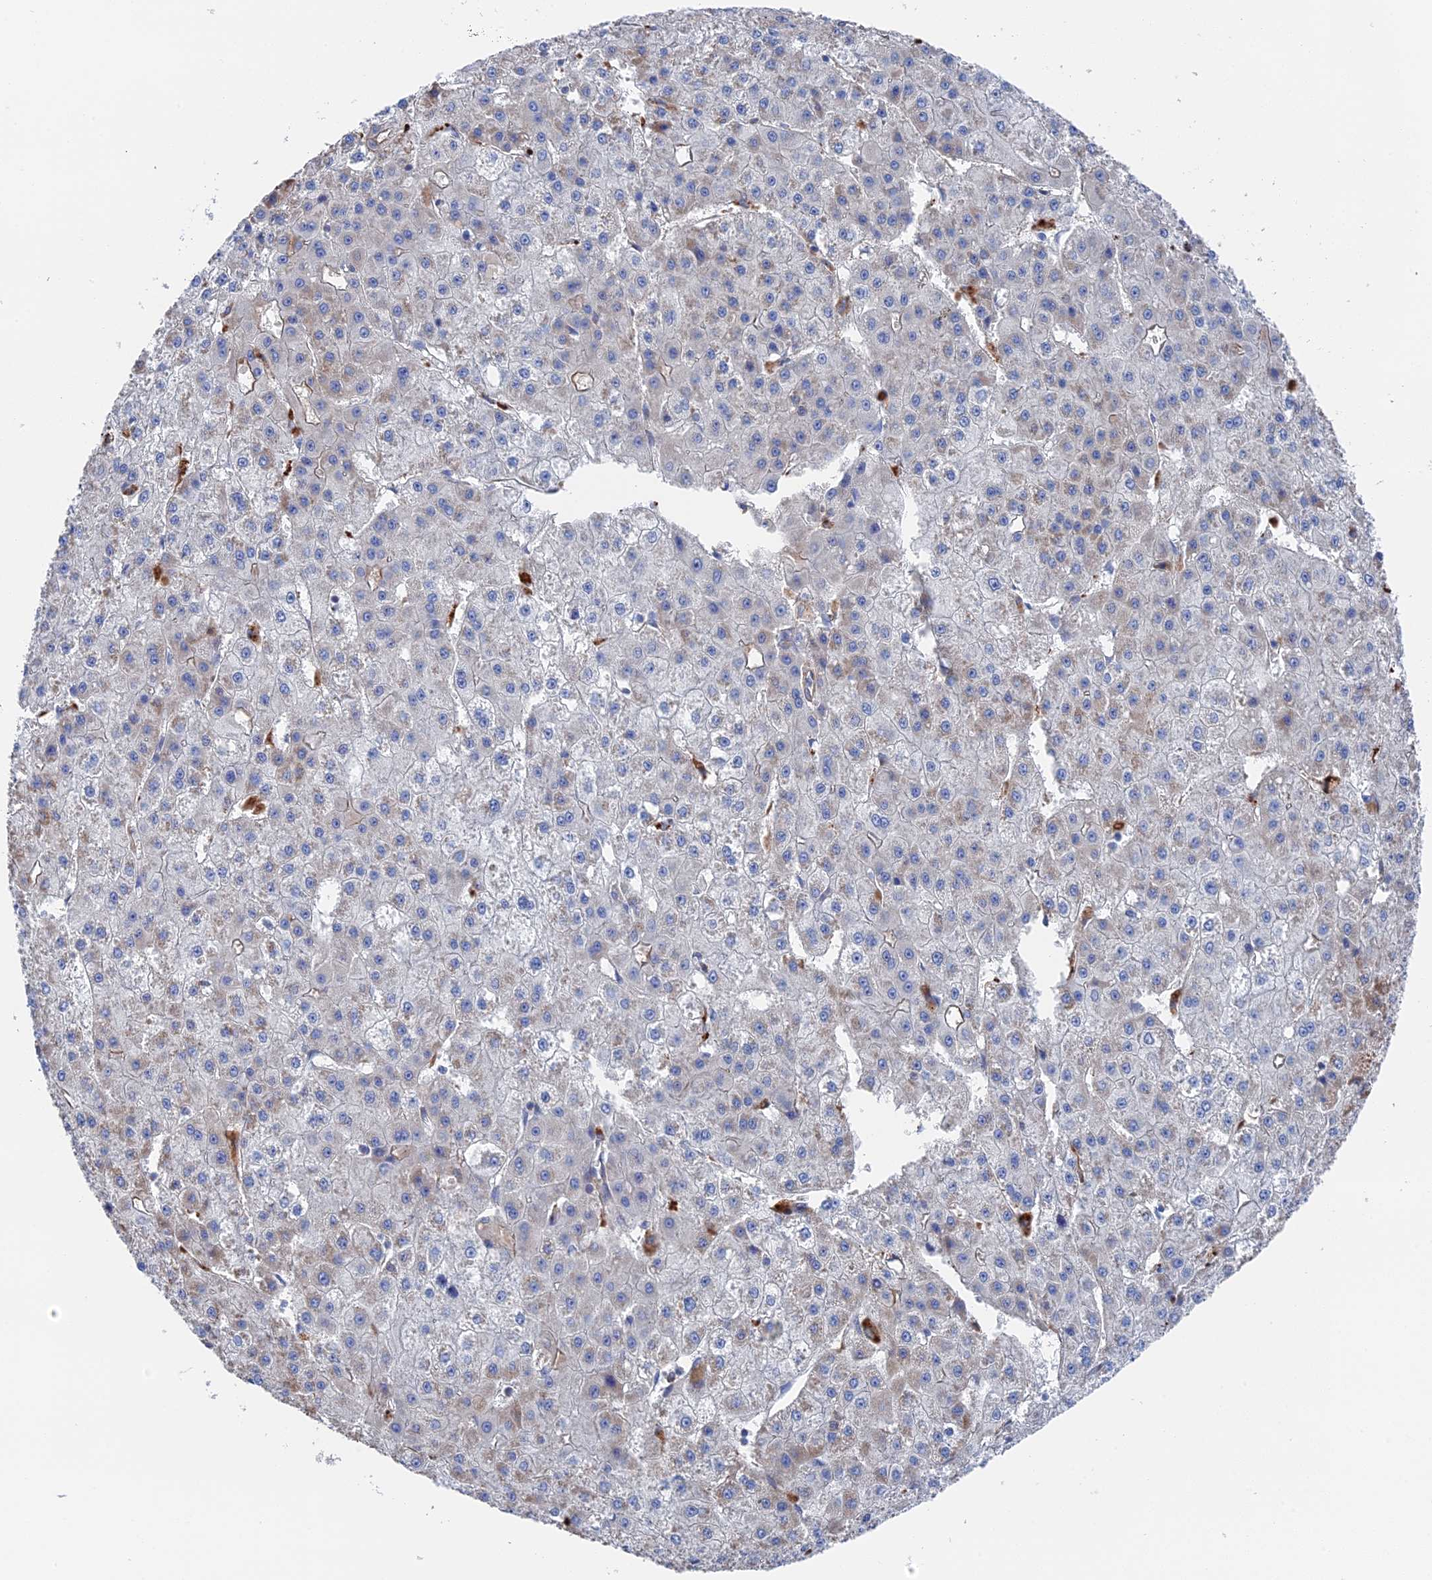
{"staining": {"intensity": "moderate", "quantity": "25%-75%", "location": "cytoplasmic/membranous"}, "tissue": "liver cancer", "cell_type": "Tumor cells", "image_type": "cancer", "snomed": [{"axis": "morphology", "description": "Carcinoma, Hepatocellular, NOS"}, {"axis": "topography", "description": "Liver"}], "caption": "A high-resolution histopathology image shows immunohistochemistry staining of liver cancer (hepatocellular carcinoma), which reveals moderate cytoplasmic/membranous expression in about 25%-75% of tumor cells. The staining is performed using DAB brown chromogen to label protein expression. The nuclei are counter-stained blue using hematoxylin.", "gene": "STRA6", "patient": {"sex": "male", "age": 47}}